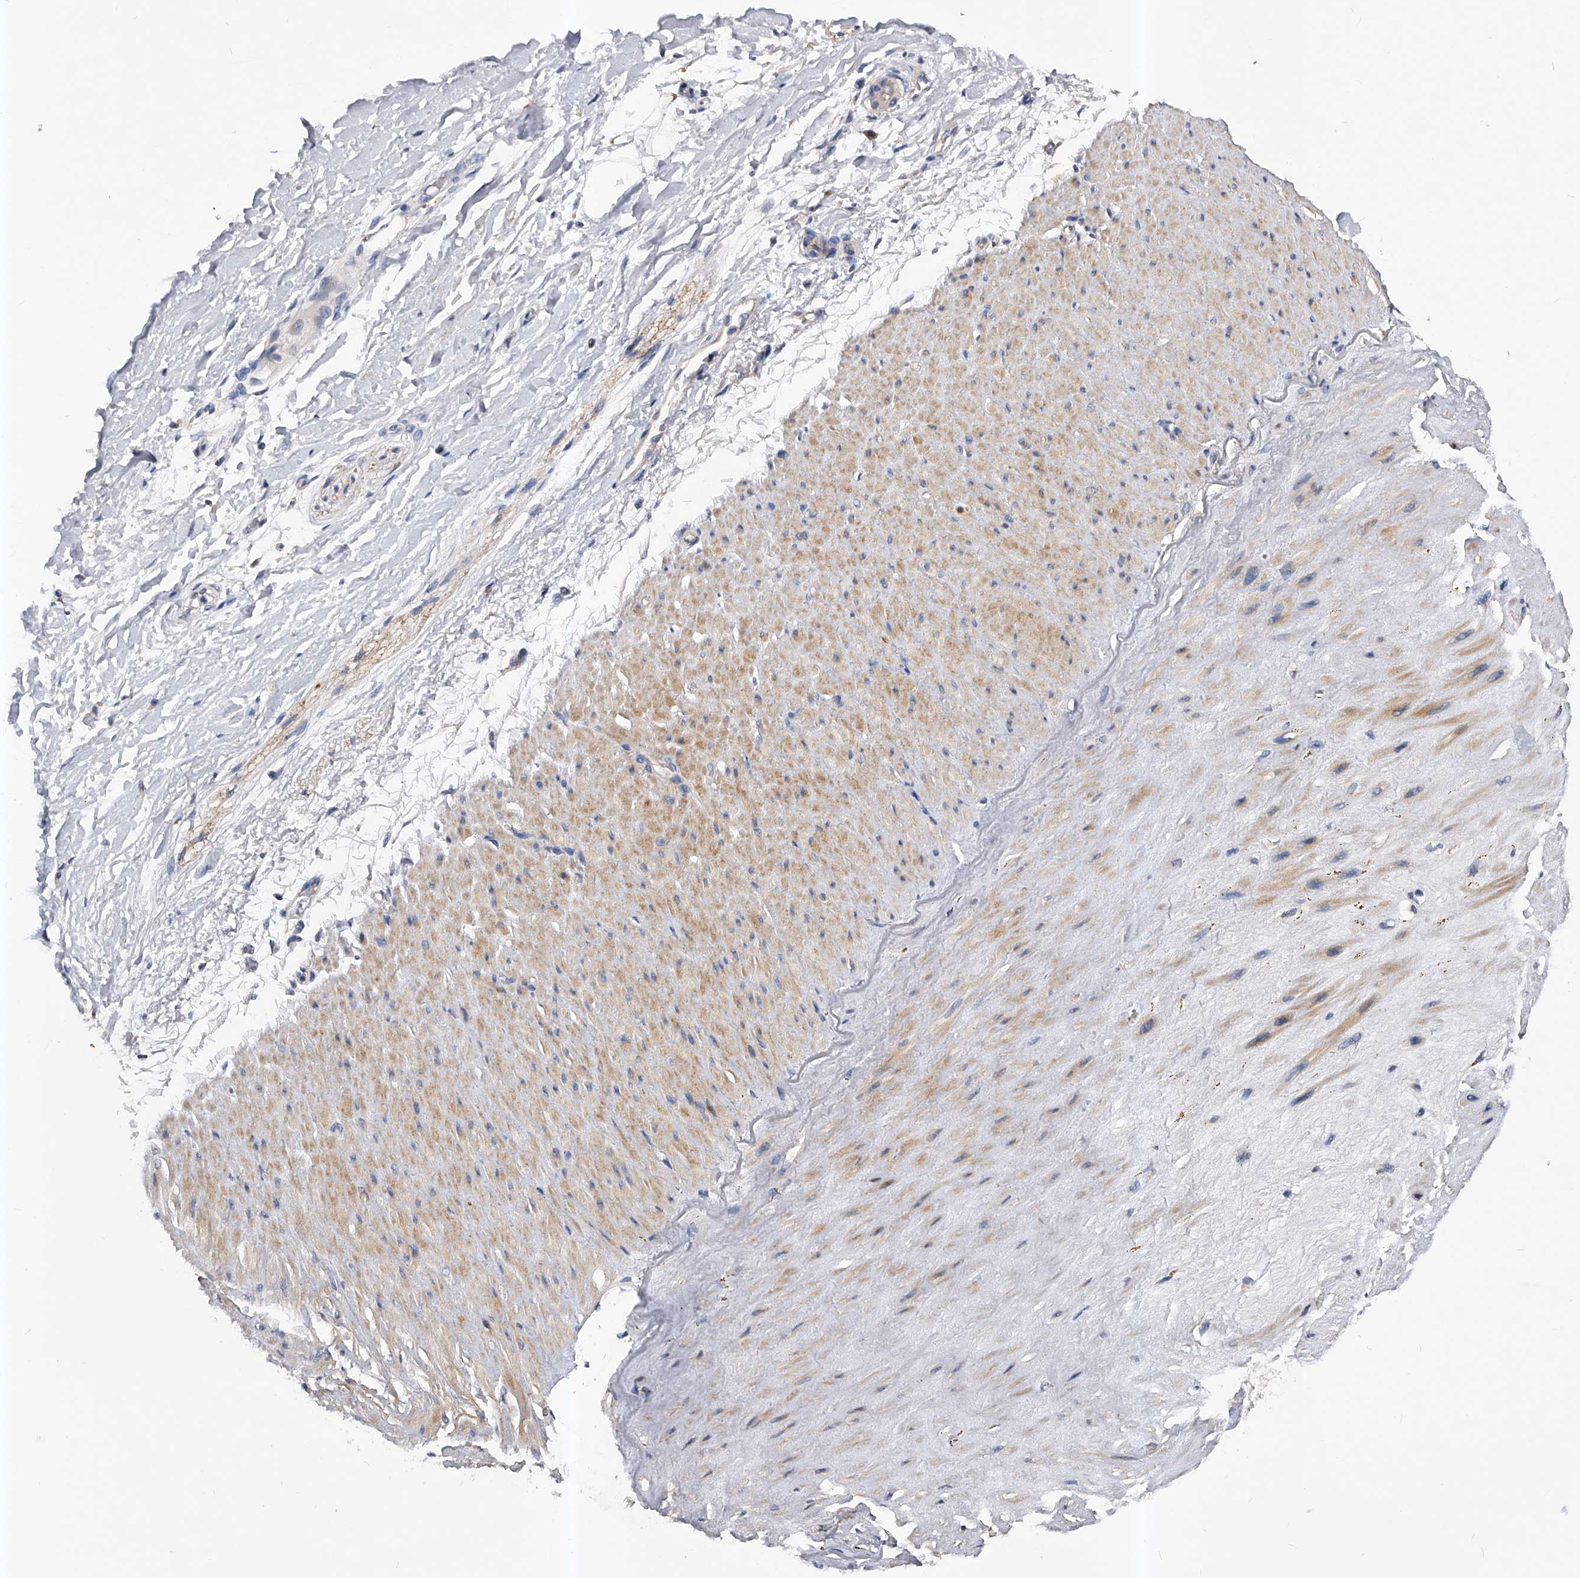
{"staining": {"intensity": "weak", "quantity": "<25%", "location": "cytoplasmic/membranous"}, "tissue": "adipose tissue", "cell_type": "Adipocytes", "image_type": "normal", "snomed": [{"axis": "morphology", "description": "Normal tissue, NOS"}, {"axis": "topography", "description": "Soft tissue"}], "caption": "This is an IHC photomicrograph of unremarkable adipose tissue. There is no staining in adipocytes.", "gene": "ARL4C", "patient": {"sex": "male", "age": 72}}